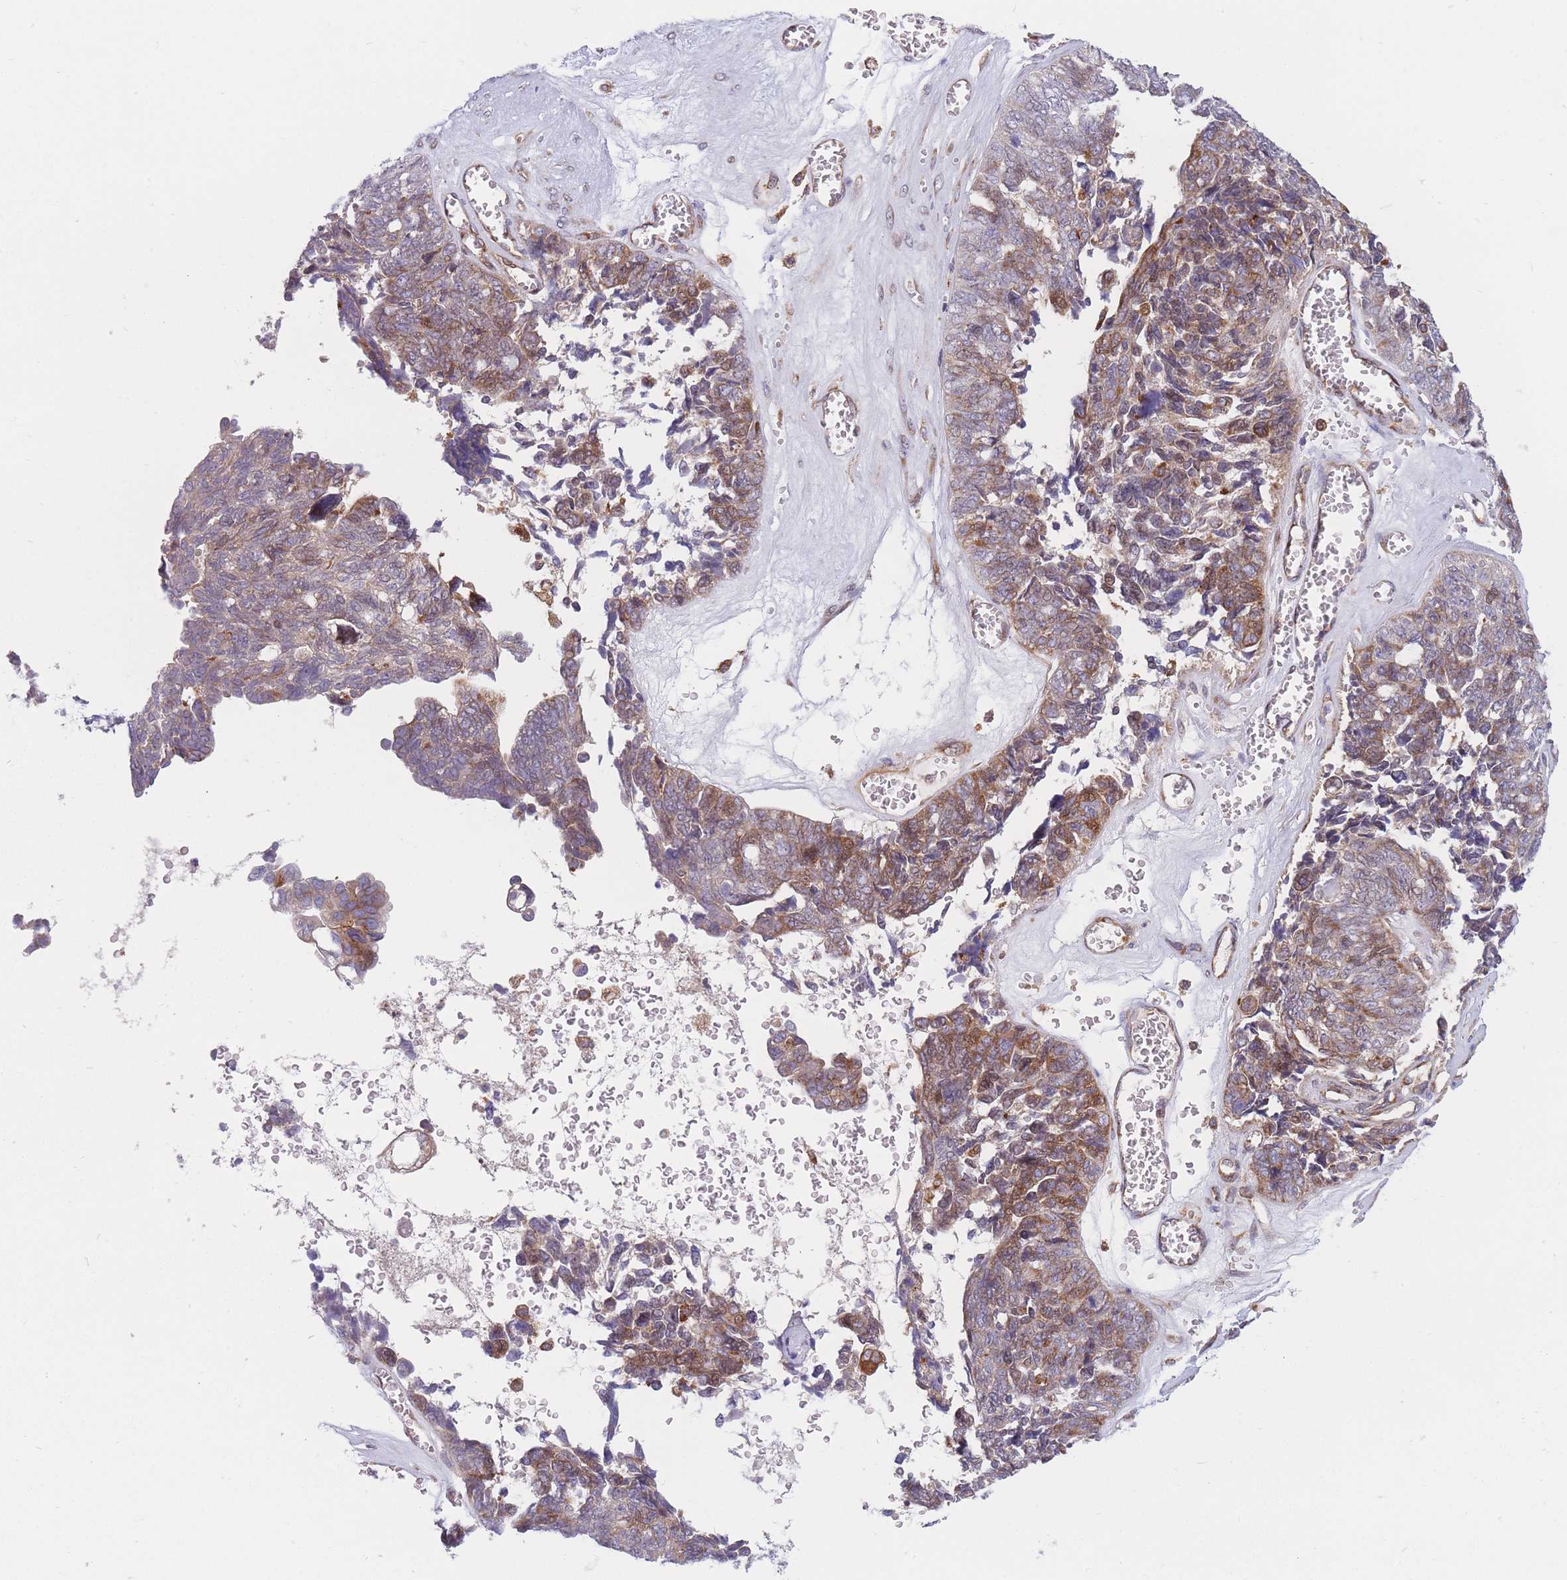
{"staining": {"intensity": "moderate", "quantity": "25%-75%", "location": "cytoplasmic/membranous"}, "tissue": "ovarian cancer", "cell_type": "Tumor cells", "image_type": "cancer", "snomed": [{"axis": "morphology", "description": "Cystadenocarcinoma, serous, NOS"}, {"axis": "topography", "description": "Ovary"}], "caption": "DAB immunohistochemical staining of human serous cystadenocarcinoma (ovarian) reveals moderate cytoplasmic/membranous protein positivity in approximately 25%-75% of tumor cells.", "gene": "TMEM131L", "patient": {"sex": "female", "age": 79}}